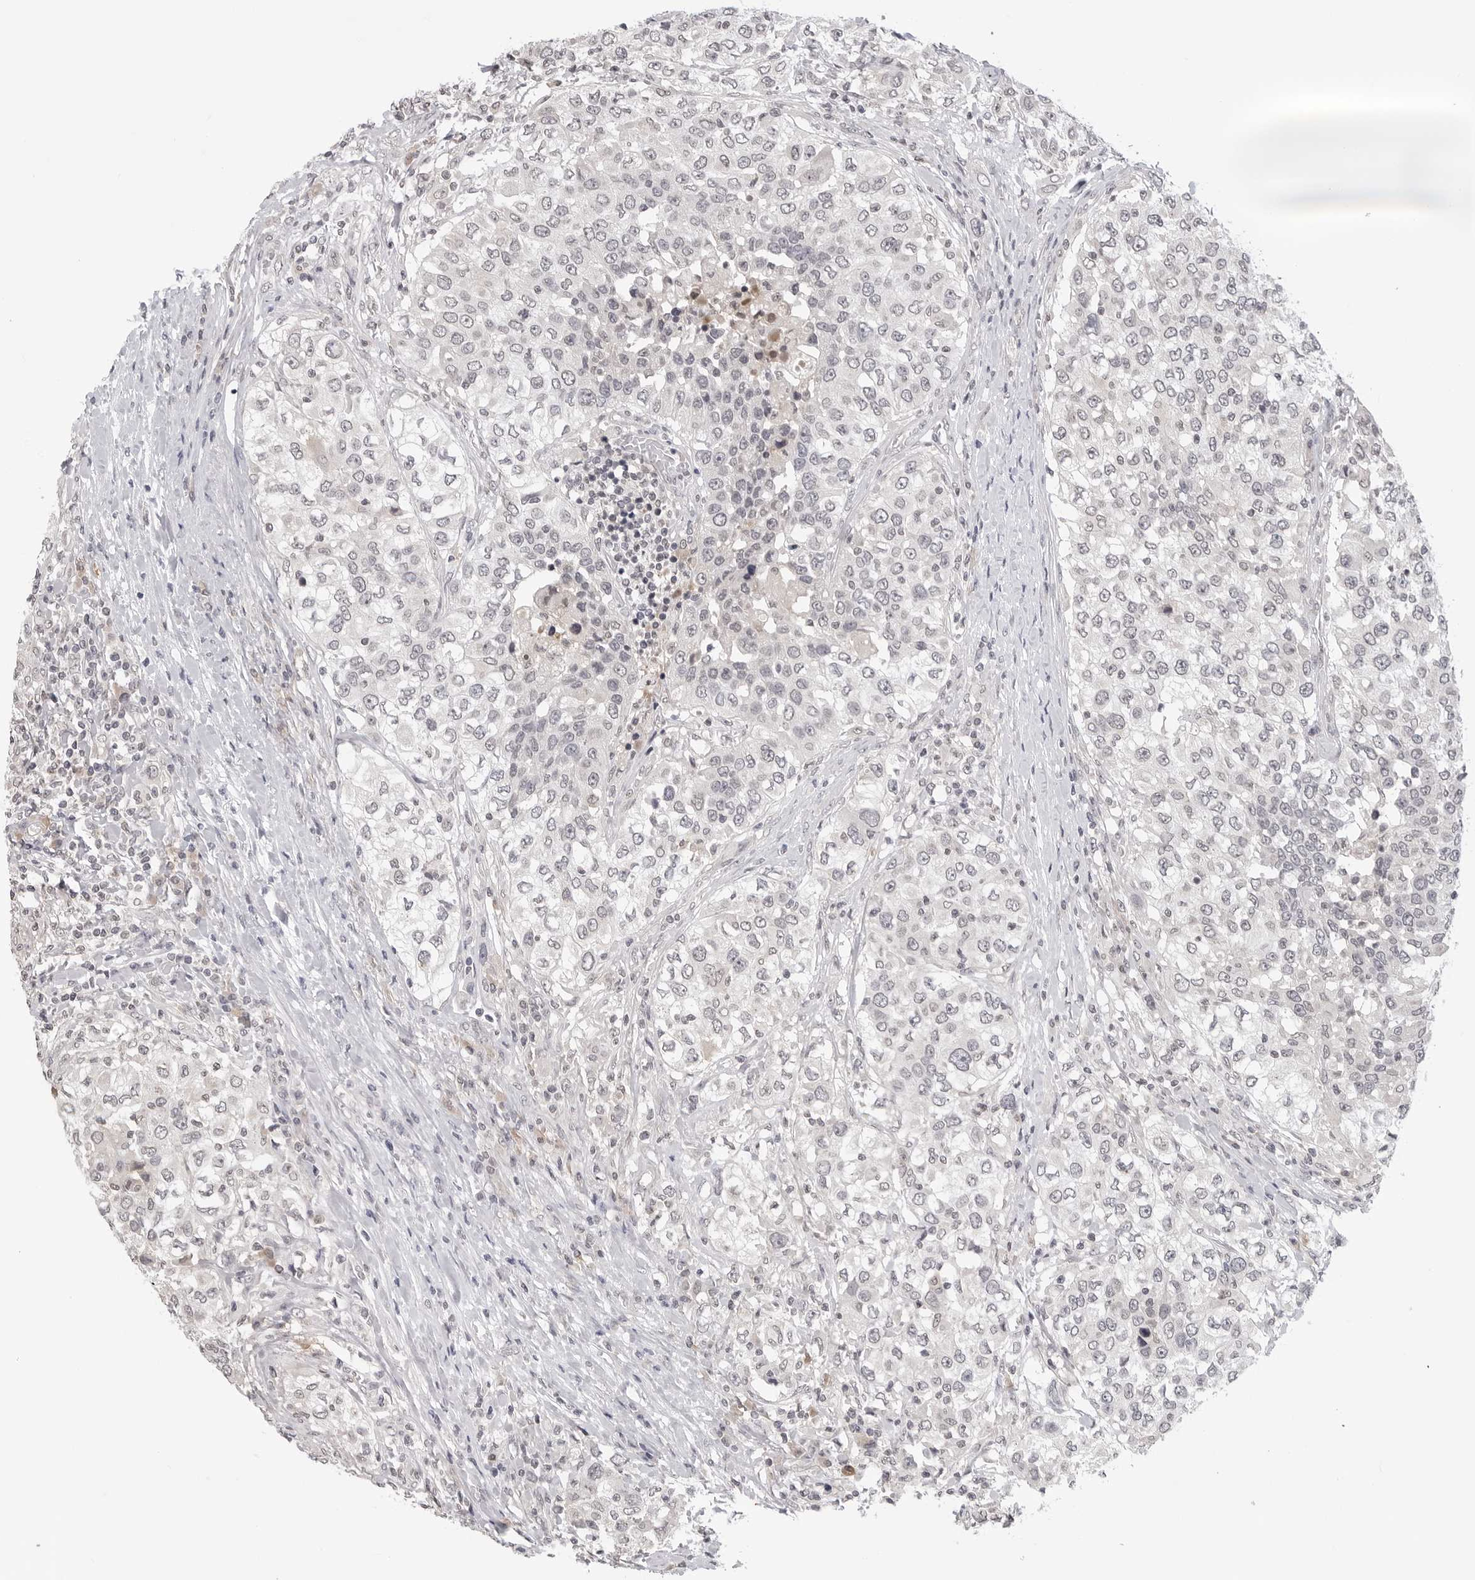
{"staining": {"intensity": "negative", "quantity": "none", "location": "none"}, "tissue": "urothelial cancer", "cell_type": "Tumor cells", "image_type": "cancer", "snomed": [{"axis": "morphology", "description": "Urothelial carcinoma, High grade"}, {"axis": "topography", "description": "Urinary bladder"}], "caption": "Immunohistochemical staining of human high-grade urothelial carcinoma shows no significant staining in tumor cells.", "gene": "CDK20", "patient": {"sex": "female", "age": 80}}